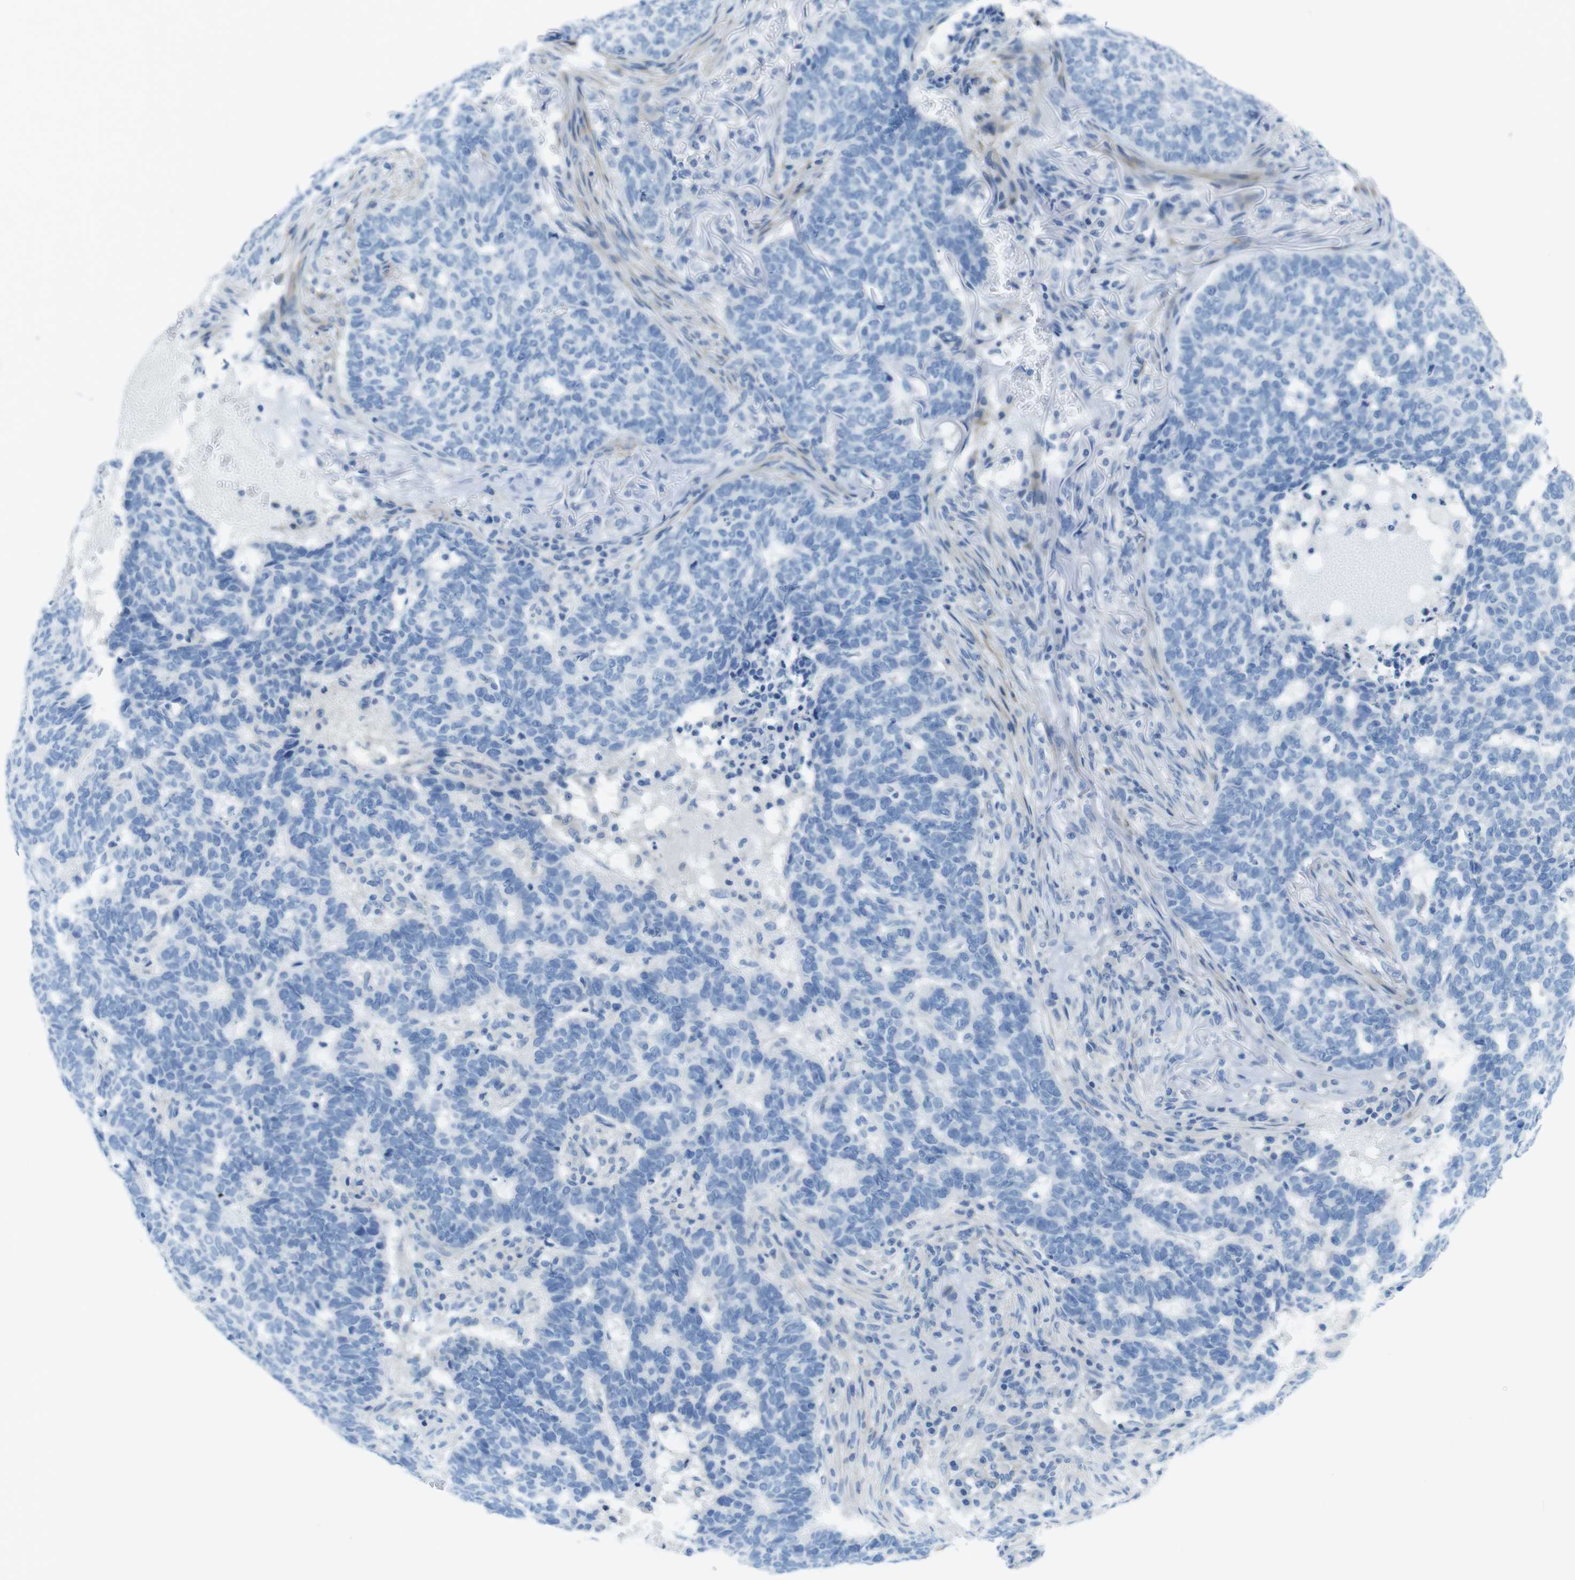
{"staining": {"intensity": "negative", "quantity": "none", "location": "none"}, "tissue": "skin cancer", "cell_type": "Tumor cells", "image_type": "cancer", "snomed": [{"axis": "morphology", "description": "Basal cell carcinoma"}, {"axis": "topography", "description": "Skin"}], "caption": "Tumor cells are negative for protein expression in human basal cell carcinoma (skin). The staining was performed using DAB (3,3'-diaminobenzidine) to visualize the protein expression in brown, while the nuclei were stained in blue with hematoxylin (Magnification: 20x).", "gene": "ASIC5", "patient": {"sex": "male", "age": 85}}